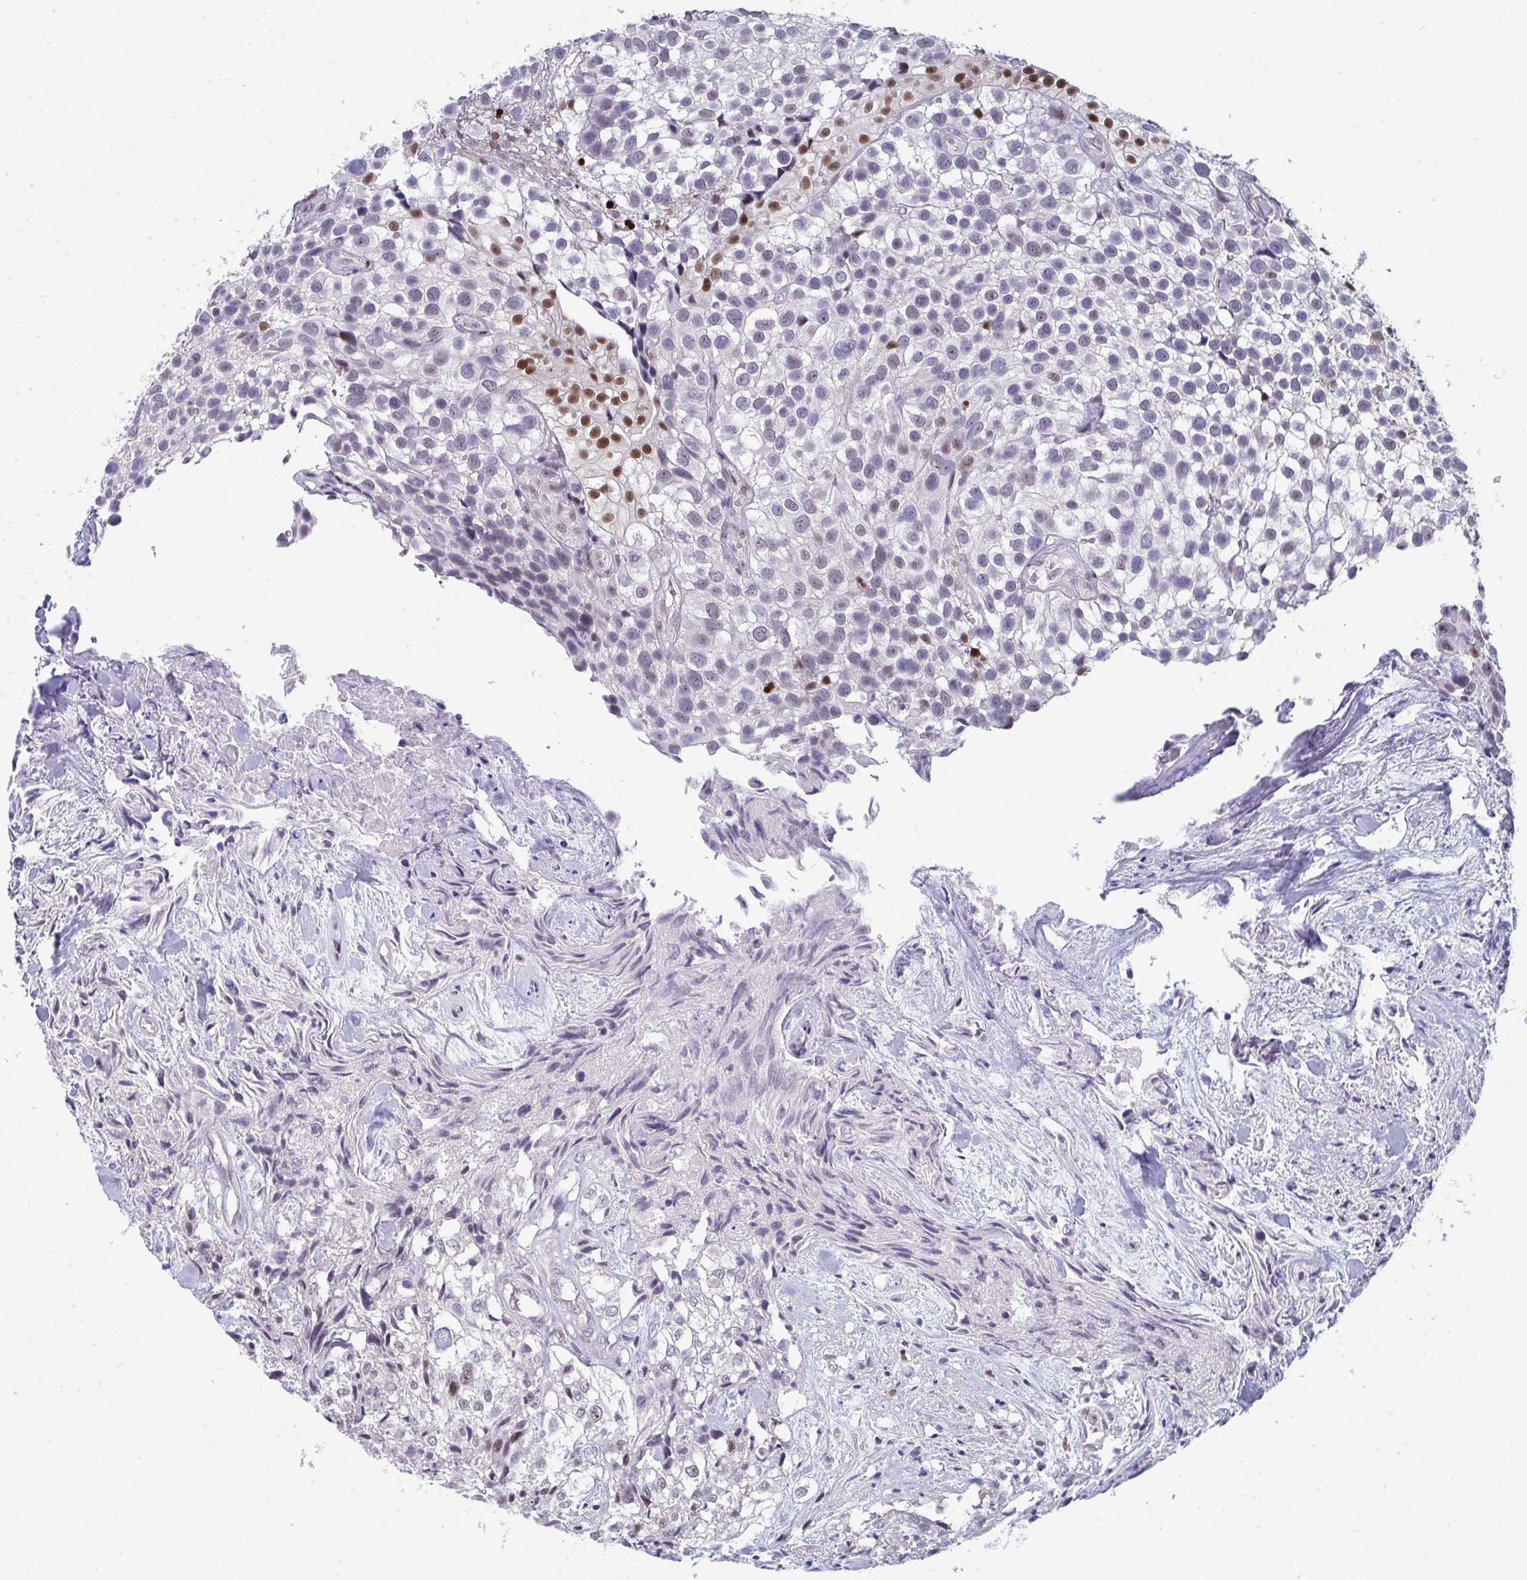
{"staining": {"intensity": "moderate", "quantity": "<25%", "location": "nuclear"}, "tissue": "urothelial cancer", "cell_type": "Tumor cells", "image_type": "cancer", "snomed": [{"axis": "morphology", "description": "Urothelial carcinoma, High grade"}, {"axis": "topography", "description": "Urinary bladder"}], "caption": "Tumor cells demonstrate low levels of moderate nuclear expression in about <25% of cells in human urothelial carcinoma (high-grade). (IHC, brightfield microscopy, high magnification).", "gene": "JDP2", "patient": {"sex": "male", "age": 56}}